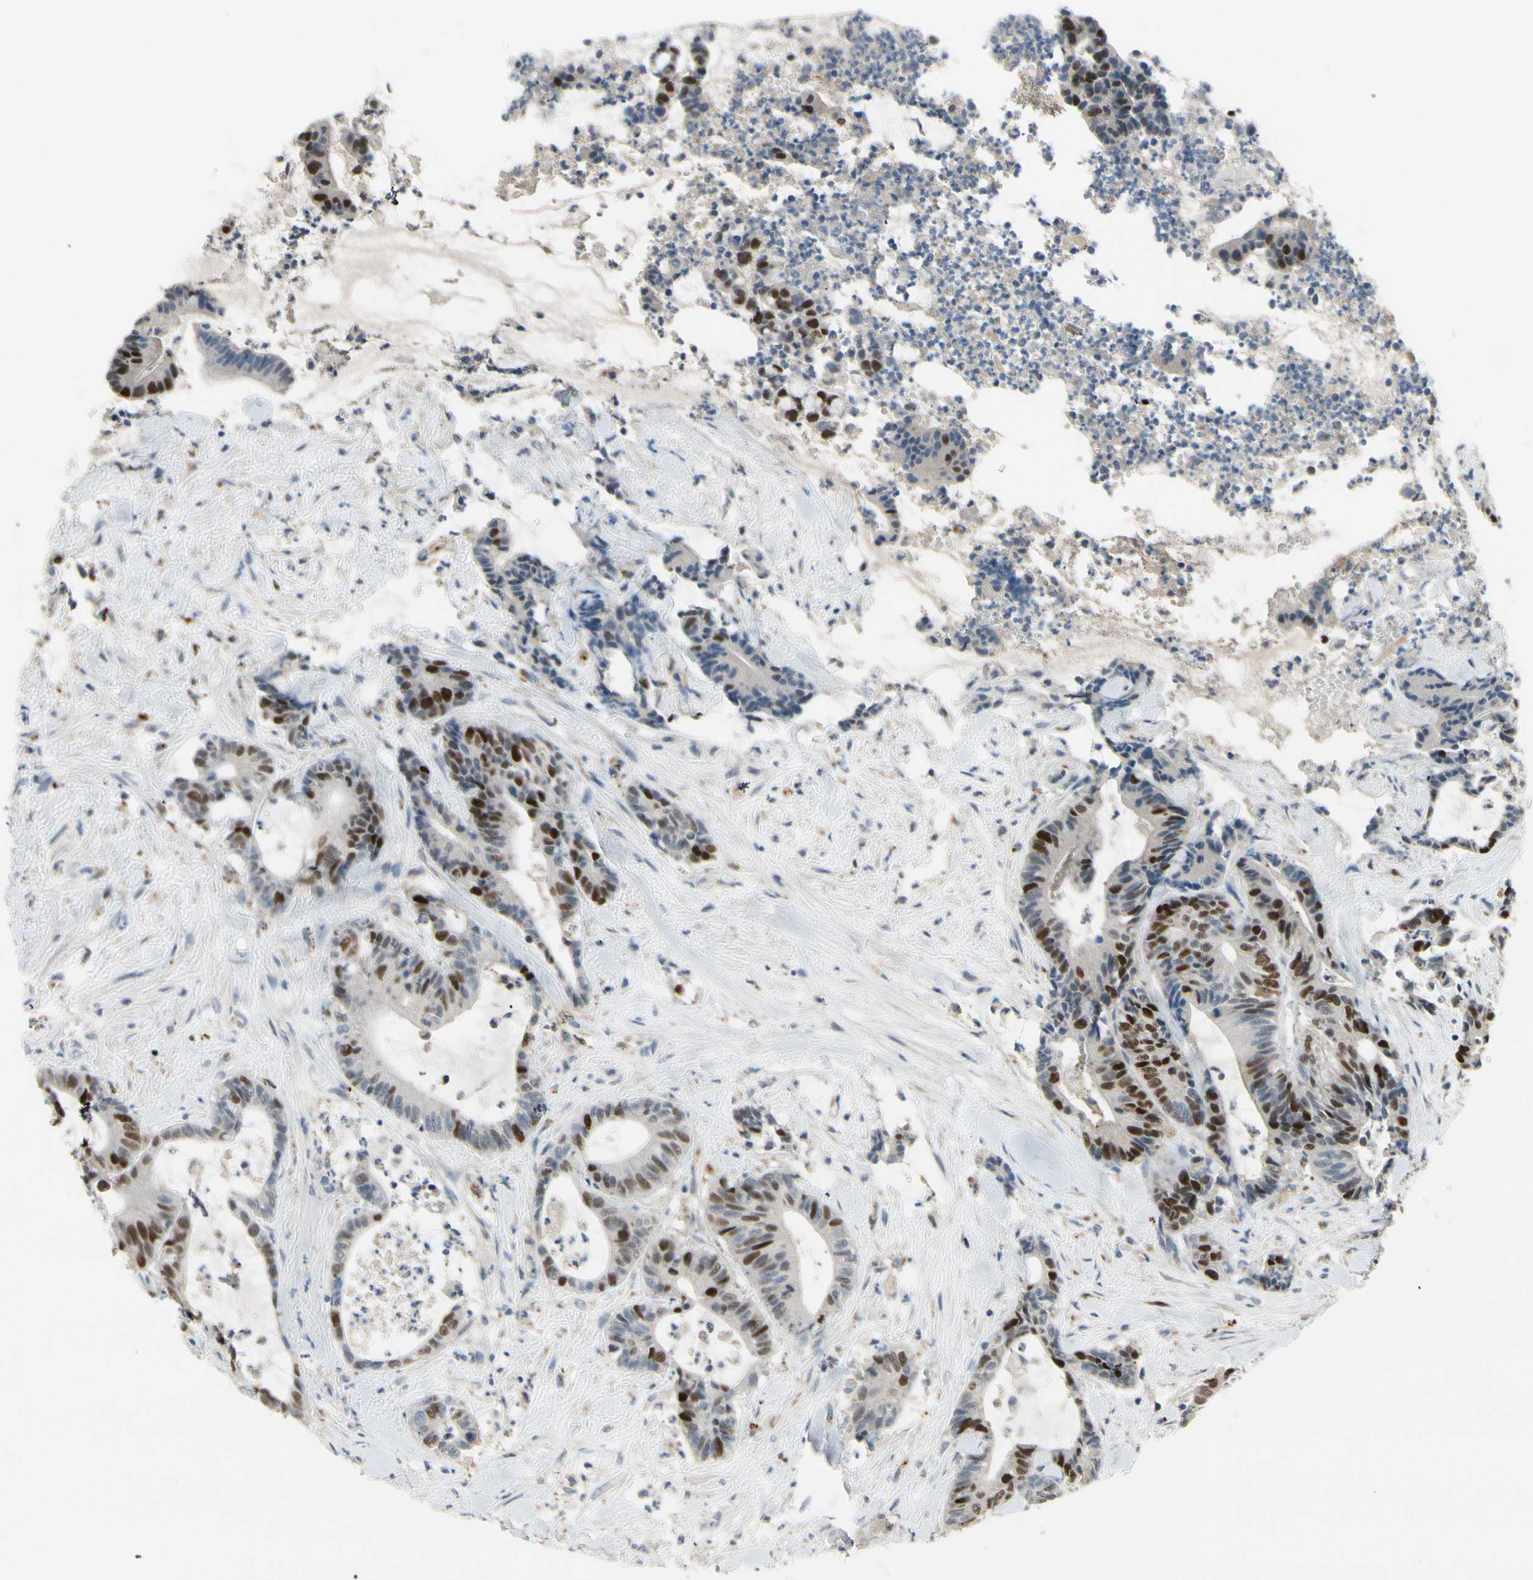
{"staining": {"intensity": "strong", "quantity": "25%-75%", "location": "nuclear"}, "tissue": "colorectal cancer", "cell_type": "Tumor cells", "image_type": "cancer", "snomed": [{"axis": "morphology", "description": "Adenocarcinoma, NOS"}, {"axis": "topography", "description": "Colon"}], "caption": "About 25%-75% of tumor cells in human colorectal cancer show strong nuclear protein positivity as visualized by brown immunohistochemical staining.", "gene": "ZKSCAN4", "patient": {"sex": "female", "age": 84}}